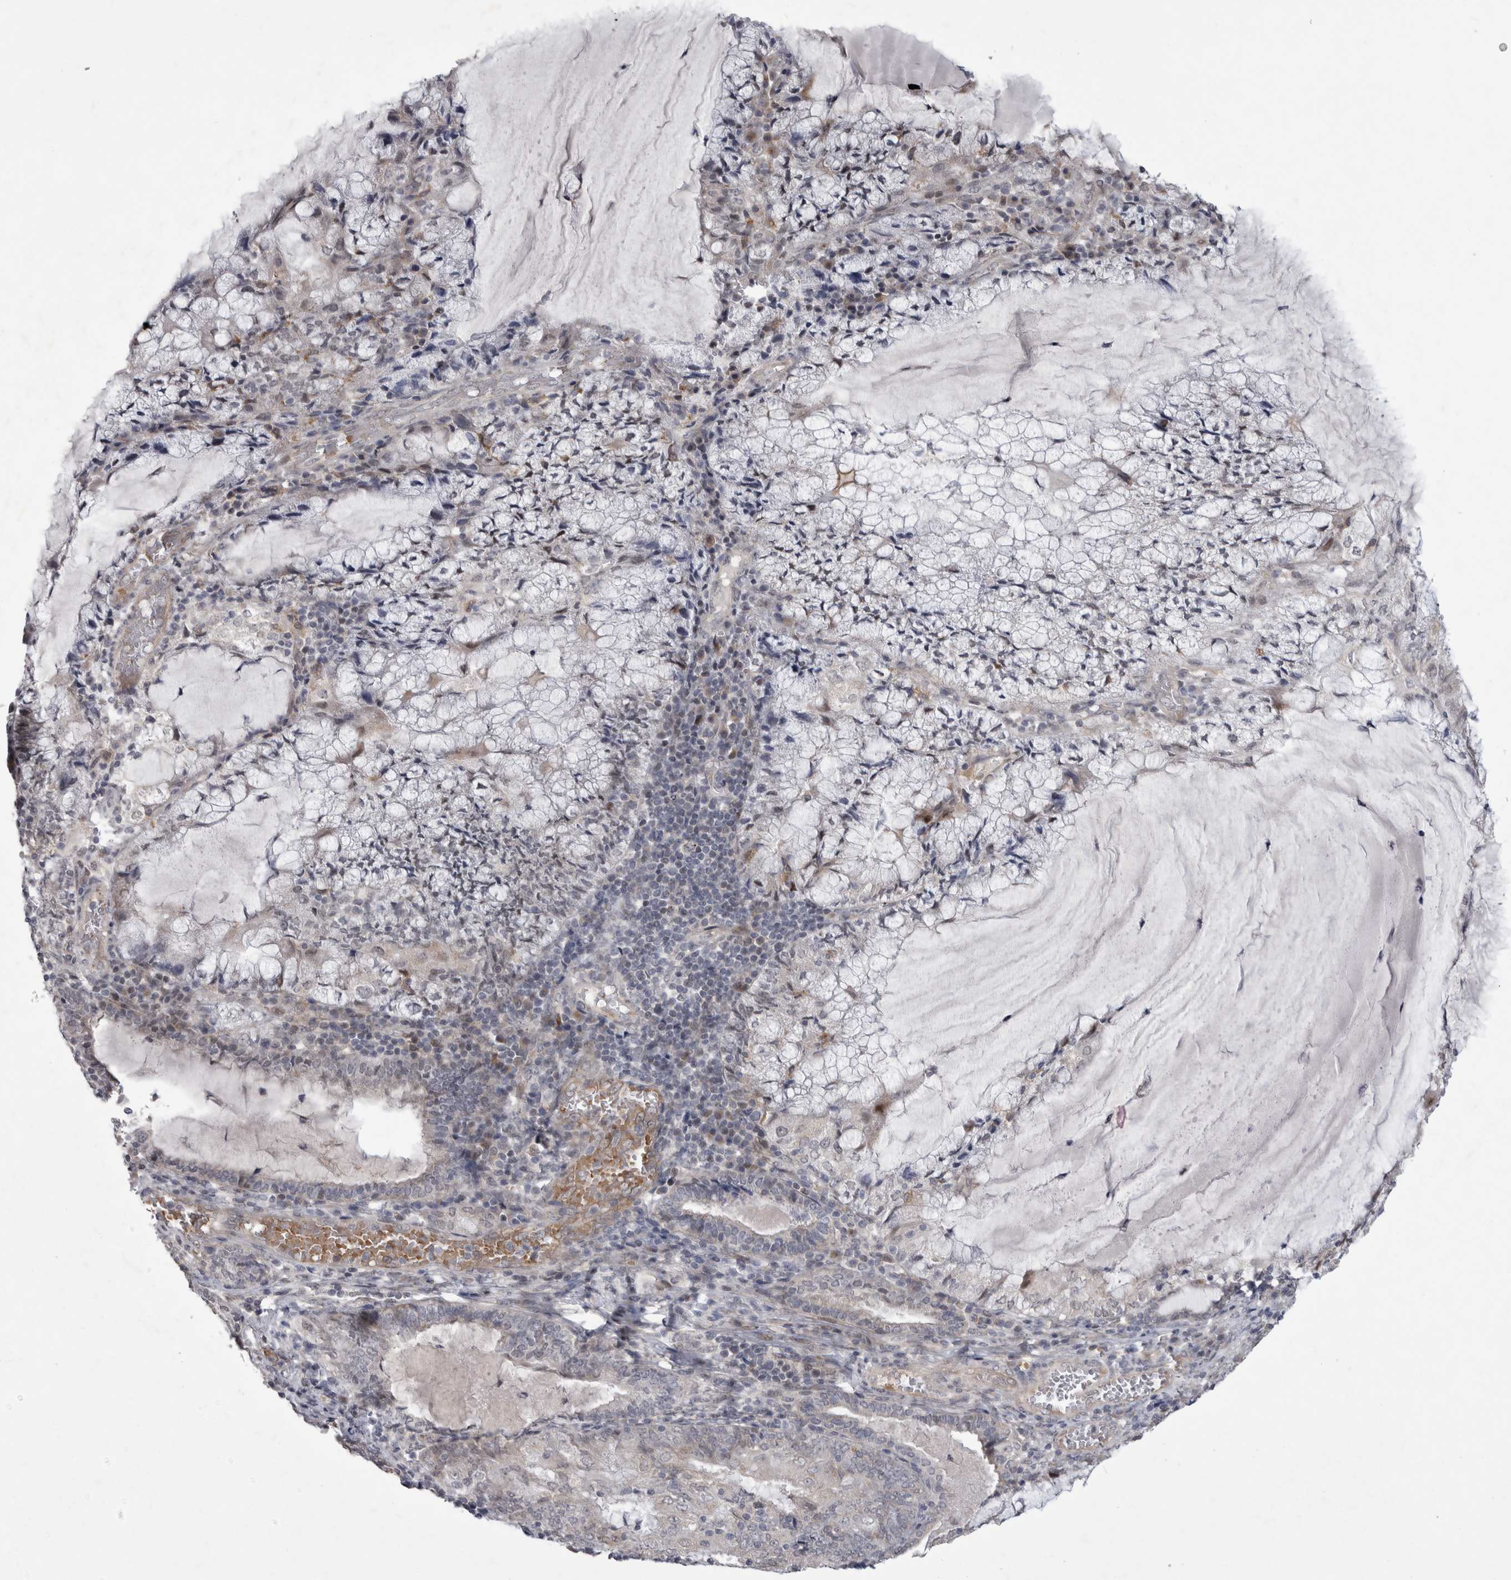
{"staining": {"intensity": "negative", "quantity": "none", "location": "none"}, "tissue": "endometrial cancer", "cell_type": "Tumor cells", "image_type": "cancer", "snomed": [{"axis": "morphology", "description": "Adenocarcinoma, NOS"}, {"axis": "topography", "description": "Endometrium"}], "caption": "High power microscopy photomicrograph of an immunohistochemistry (IHC) photomicrograph of adenocarcinoma (endometrial), revealing no significant positivity in tumor cells.", "gene": "IFI44", "patient": {"sex": "female", "age": 81}}